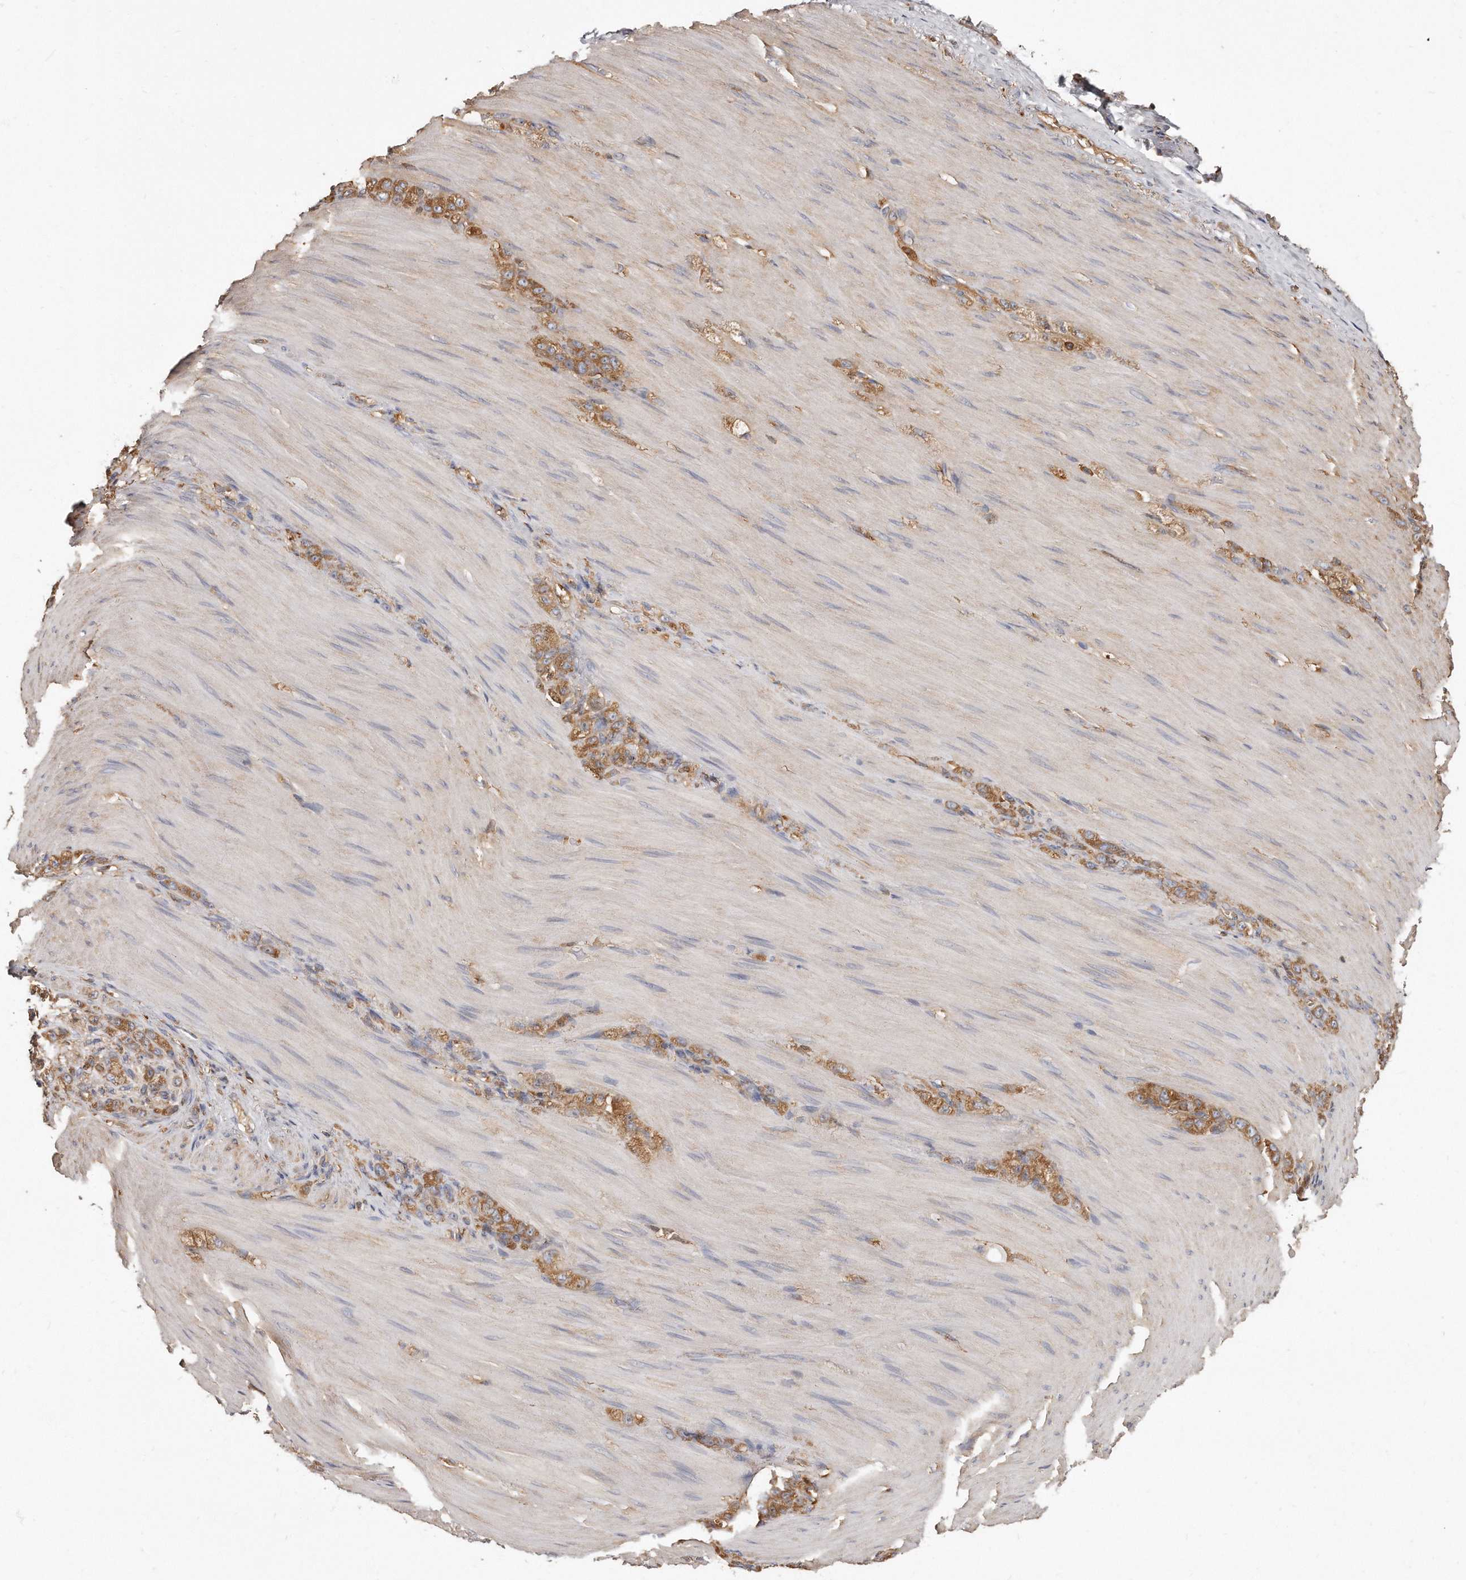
{"staining": {"intensity": "moderate", "quantity": ">75%", "location": "cytoplasmic/membranous"}, "tissue": "stomach cancer", "cell_type": "Tumor cells", "image_type": "cancer", "snomed": [{"axis": "morphology", "description": "Normal tissue, NOS"}, {"axis": "morphology", "description": "Adenocarcinoma, NOS"}, {"axis": "topography", "description": "Stomach"}], "caption": "Stomach cancer stained for a protein displays moderate cytoplasmic/membranous positivity in tumor cells.", "gene": "CAP1", "patient": {"sex": "male", "age": 82}}